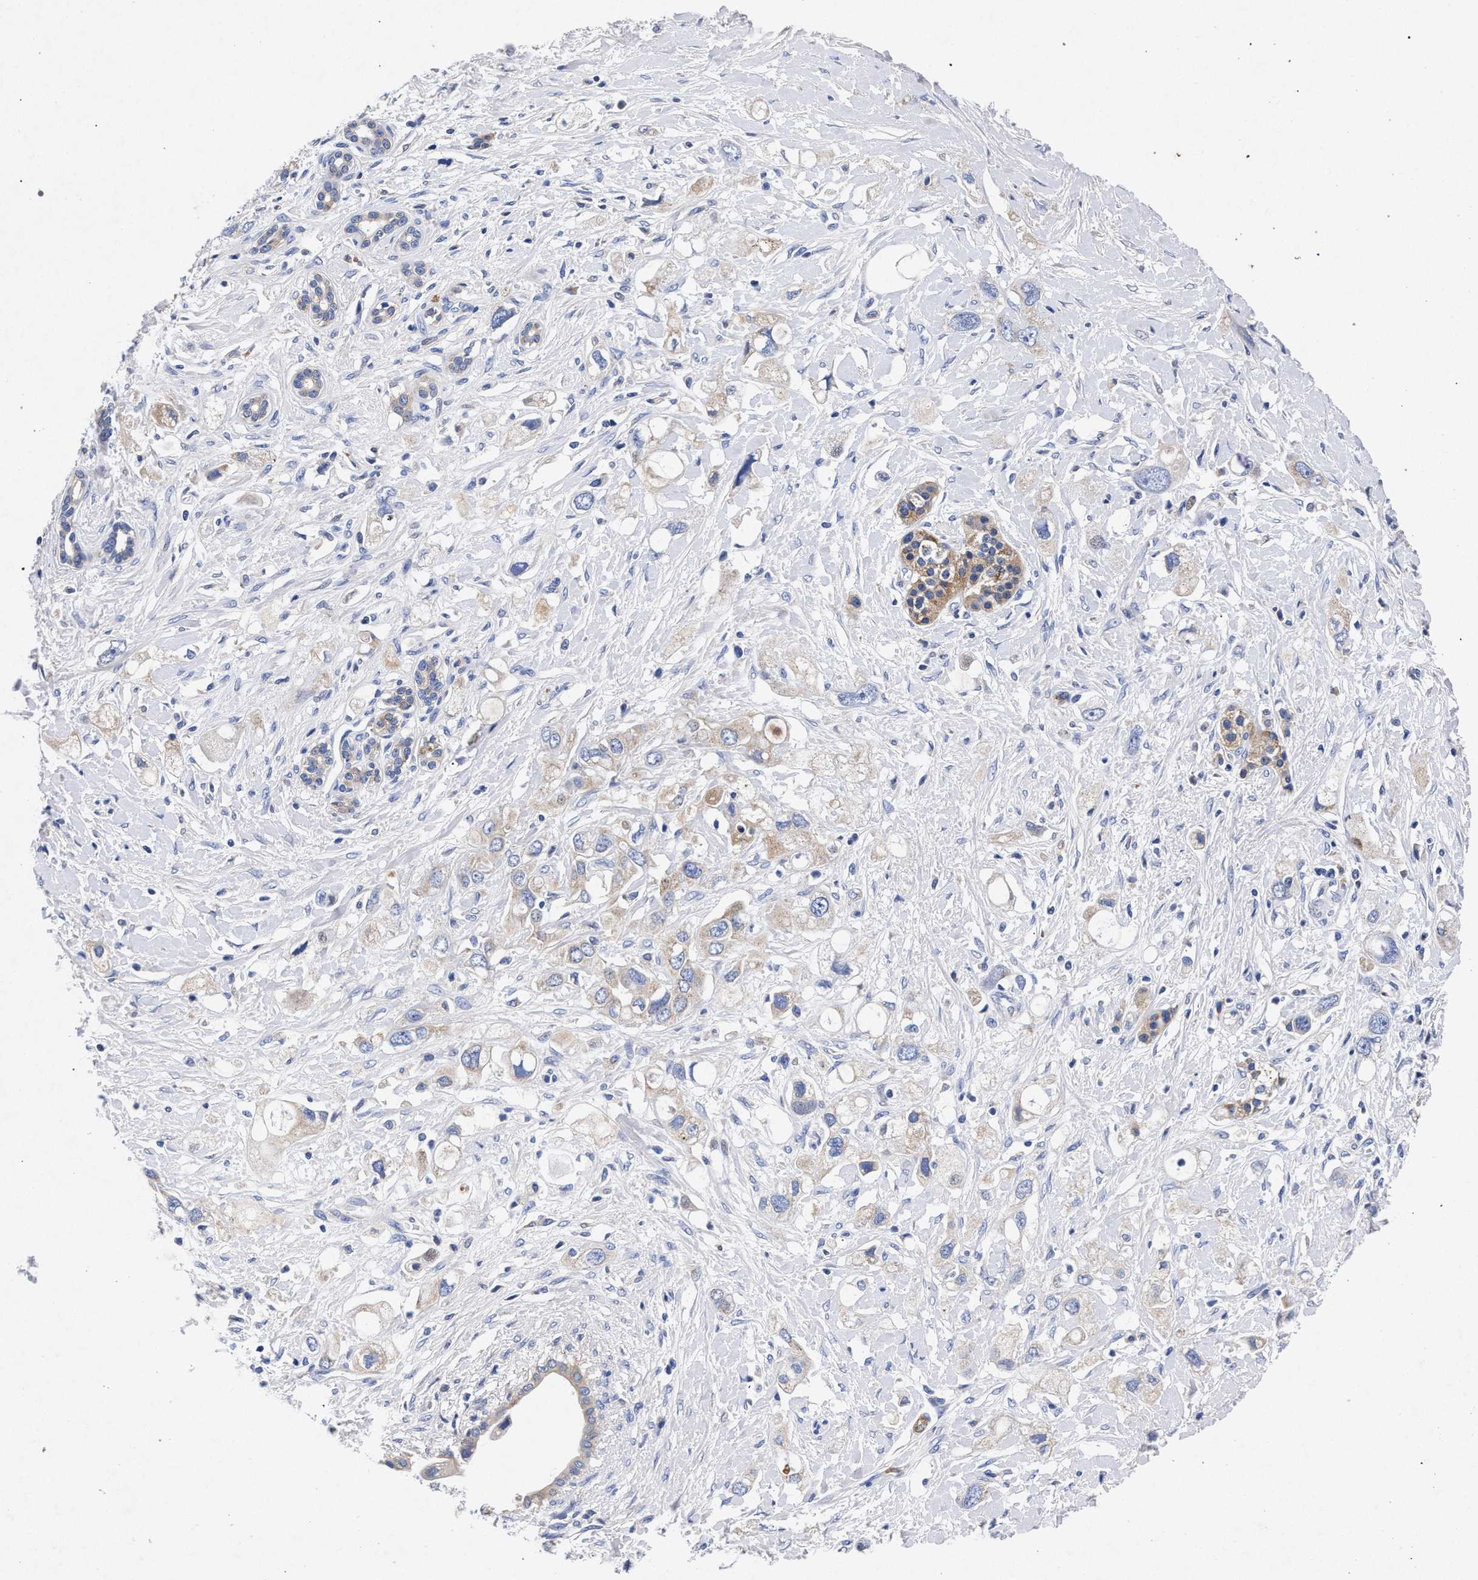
{"staining": {"intensity": "negative", "quantity": "none", "location": "none"}, "tissue": "pancreatic cancer", "cell_type": "Tumor cells", "image_type": "cancer", "snomed": [{"axis": "morphology", "description": "Adenocarcinoma, NOS"}, {"axis": "topography", "description": "Pancreas"}], "caption": "Adenocarcinoma (pancreatic) was stained to show a protein in brown. There is no significant expression in tumor cells.", "gene": "HSD17B14", "patient": {"sex": "female", "age": 56}}